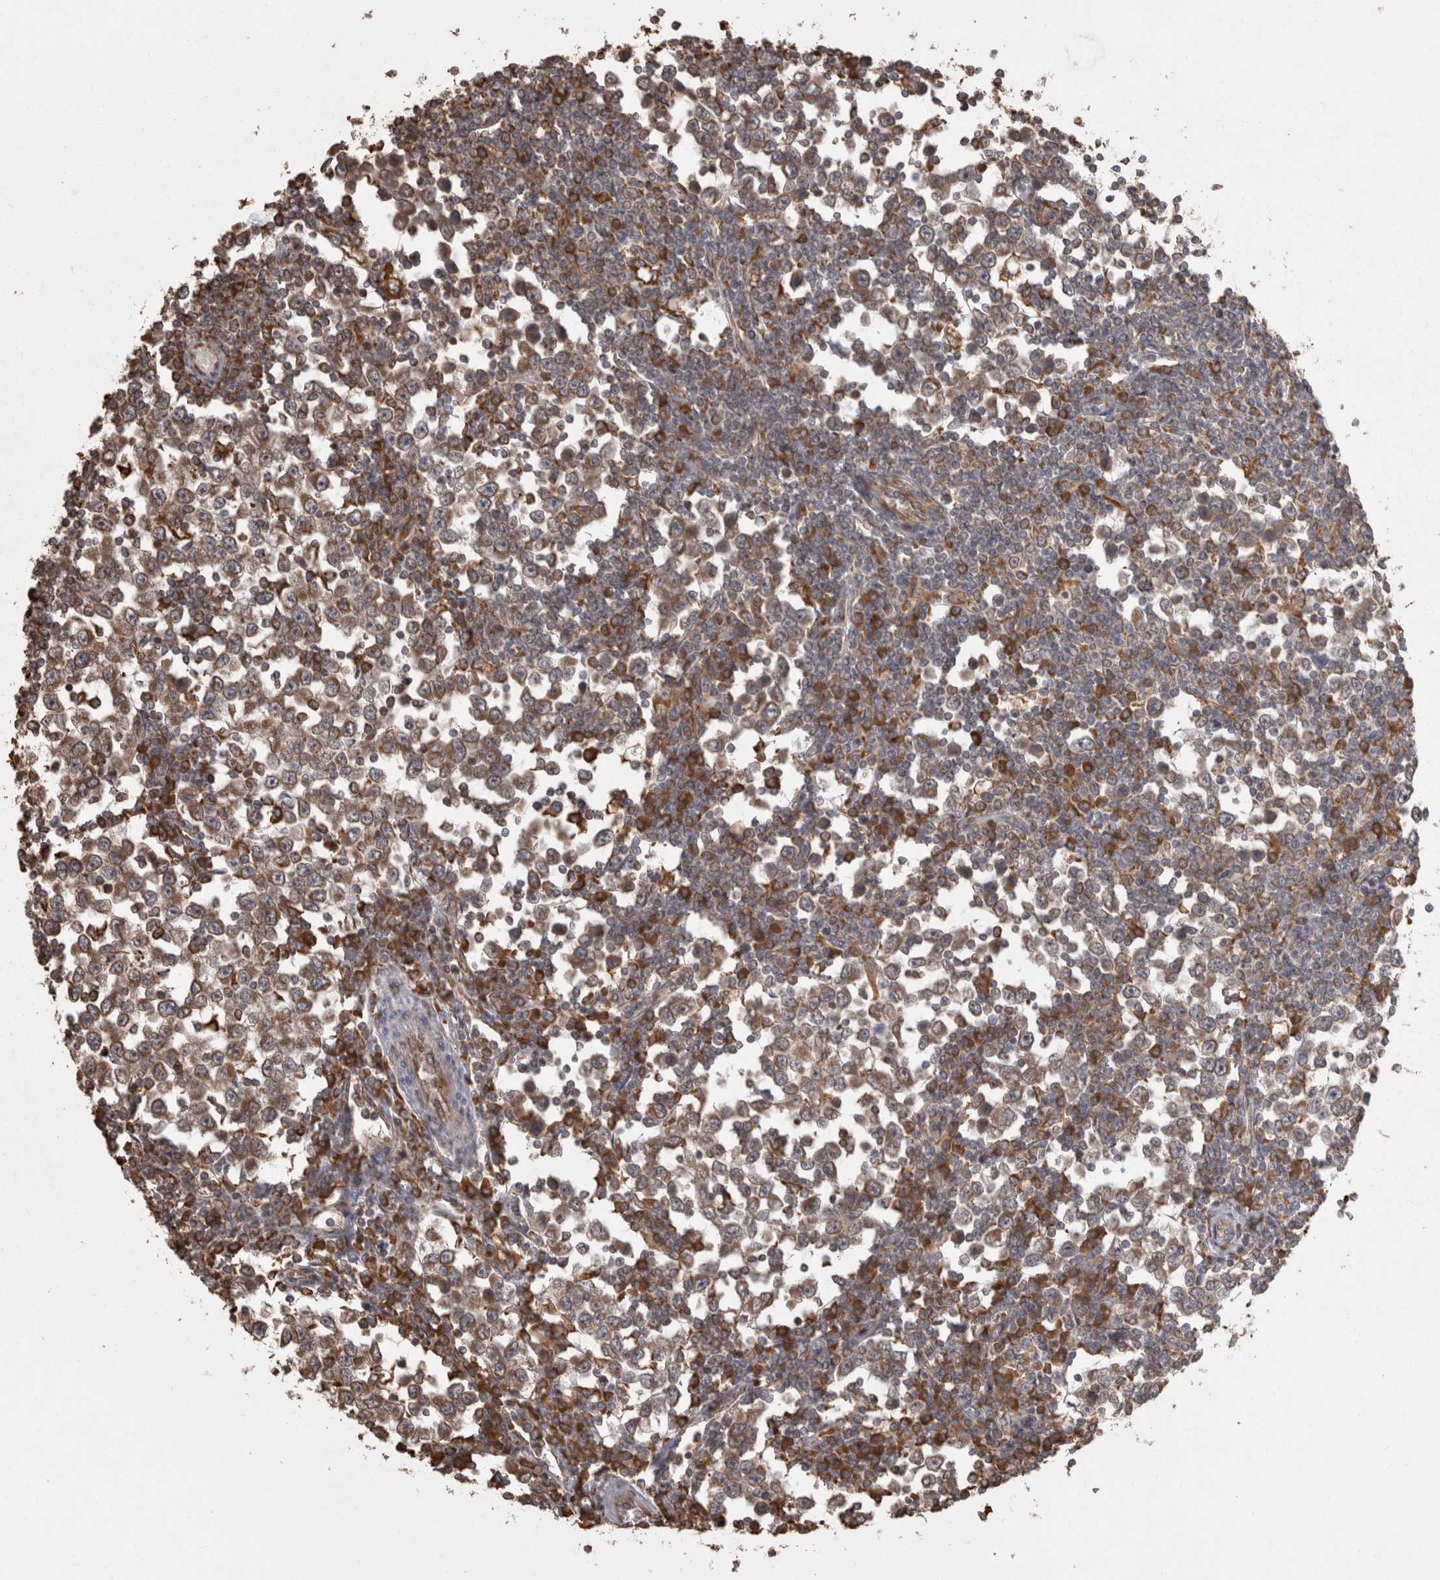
{"staining": {"intensity": "weak", "quantity": ">75%", "location": "cytoplasmic/membranous"}, "tissue": "testis cancer", "cell_type": "Tumor cells", "image_type": "cancer", "snomed": [{"axis": "morphology", "description": "Seminoma, NOS"}, {"axis": "topography", "description": "Testis"}], "caption": "Immunohistochemistry (DAB) staining of testis cancer (seminoma) reveals weak cytoplasmic/membranous protein expression in approximately >75% of tumor cells.", "gene": "PON2", "patient": {"sex": "male", "age": 65}}